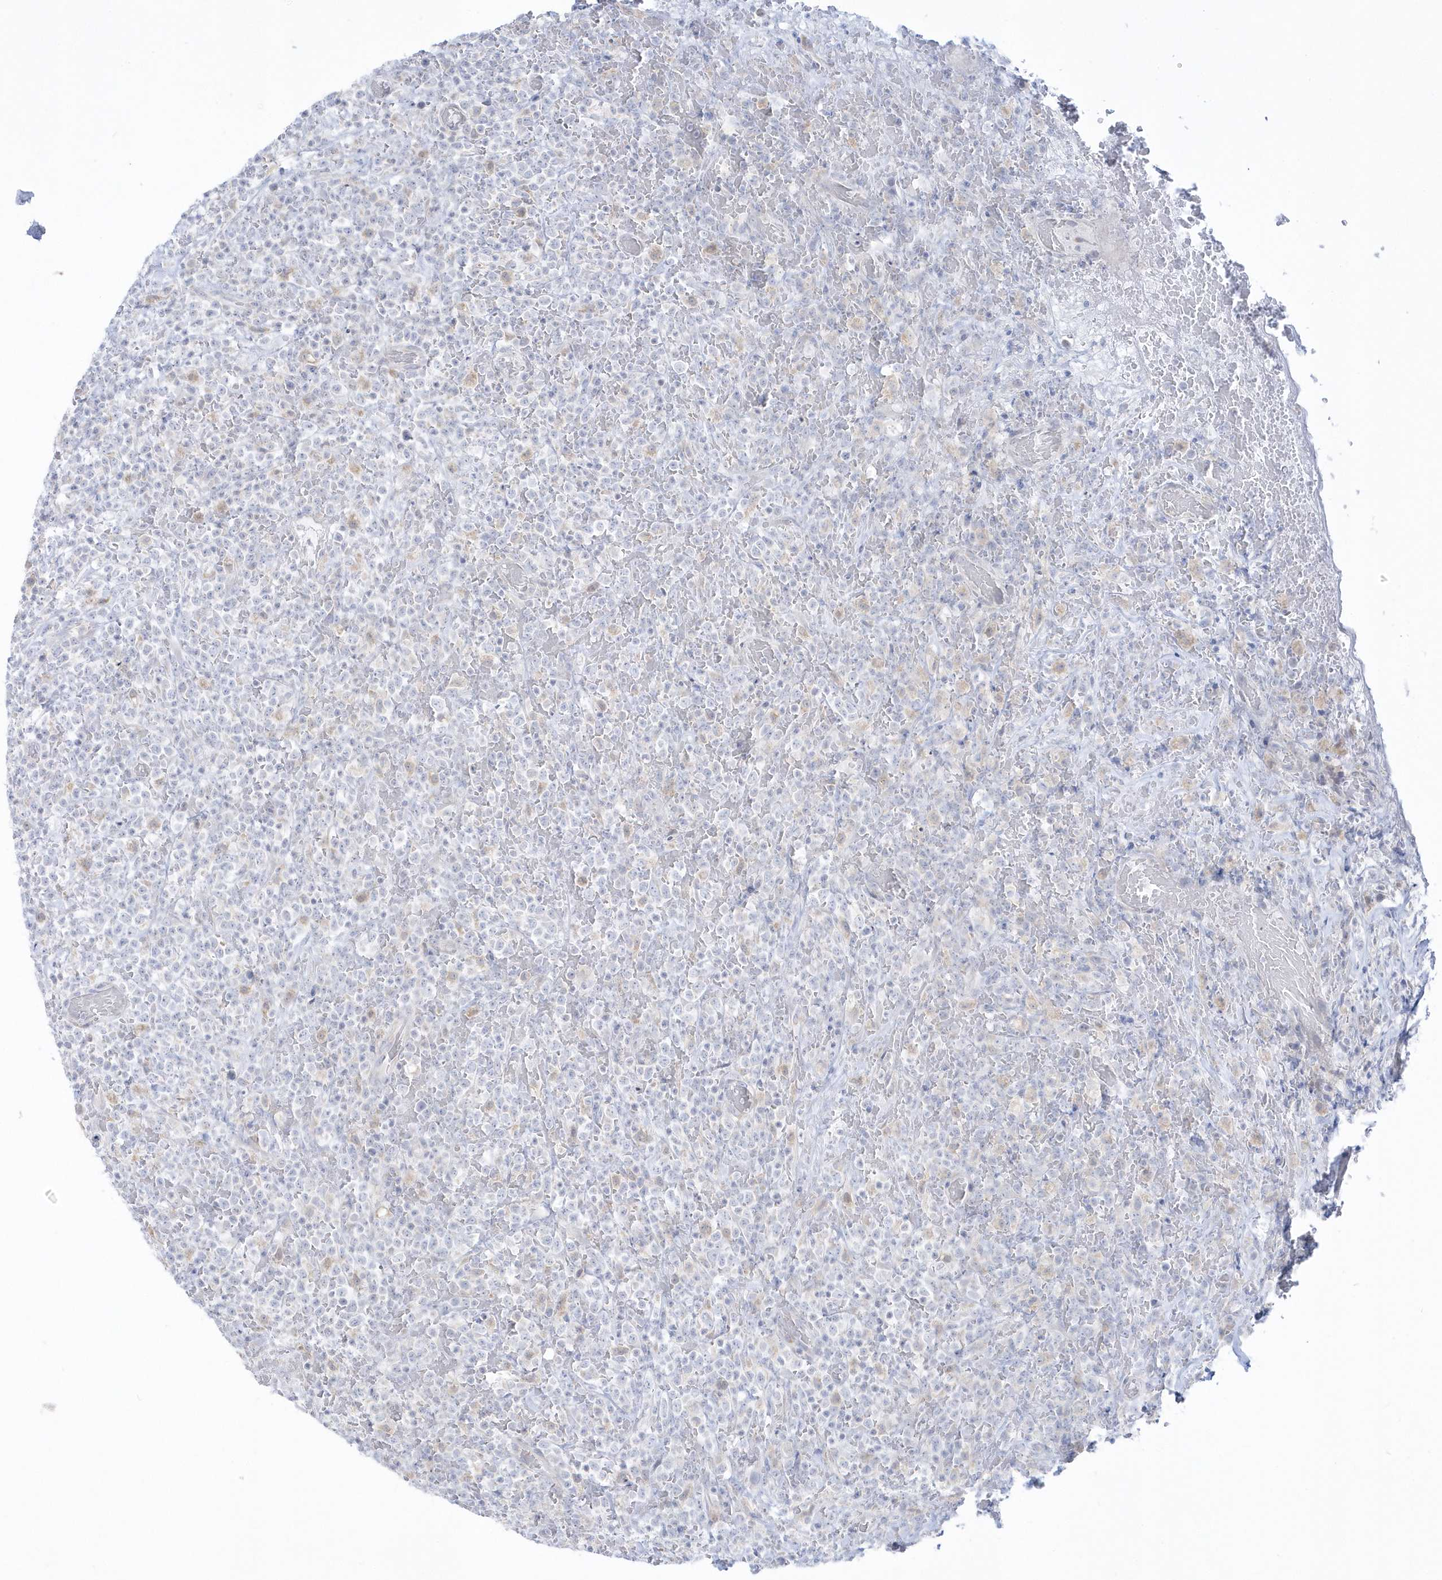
{"staining": {"intensity": "negative", "quantity": "none", "location": "none"}, "tissue": "lymphoma", "cell_type": "Tumor cells", "image_type": "cancer", "snomed": [{"axis": "morphology", "description": "Malignant lymphoma, non-Hodgkin's type, High grade"}, {"axis": "topography", "description": "Colon"}], "caption": "Lymphoma was stained to show a protein in brown. There is no significant expression in tumor cells.", "gene": "PCBD1", "patient": {"sex": "female", "age": 53}}